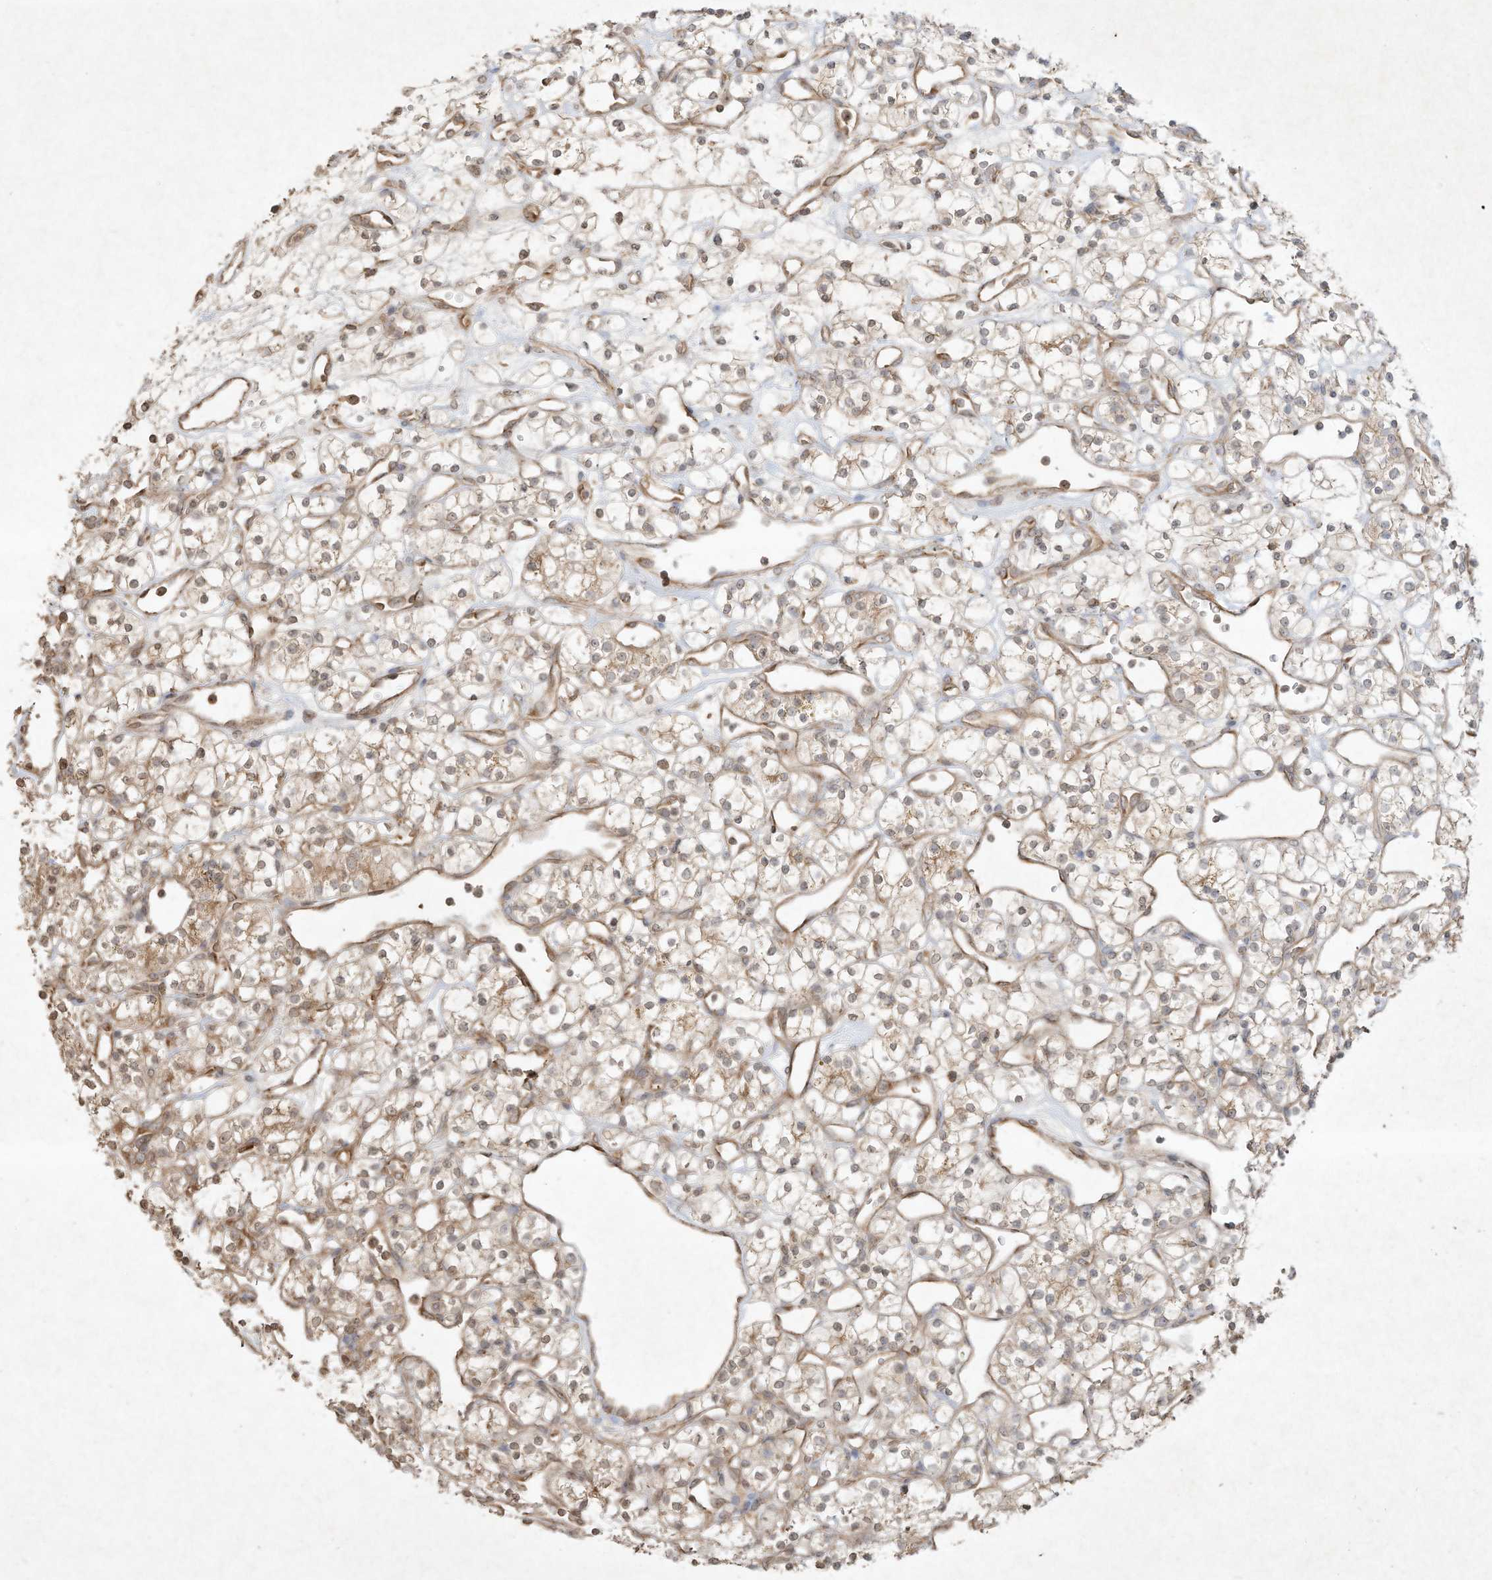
{"staining": {"intensity": "weak", "quantity": "25%-75%", "location": "cytoplasmic/membranous"}, "tissue": "renal cancer", "cell_type": "Tumor cells", "image_type": "cancer", "snomed": [{"axis": "morphology", "description": "Adenocarcinoma, NOS"}, {"axis": "topography", "description": "Kidney"}], "caption": "Protein analysis of renal cancer (adenocarcinoma) tissue demonstrates weak cytoplasmic/membranous staining in about 25%-75% of tumor cells.", "gene": "DYNC1I2", "patient": {"sex": "female", "age": 60}}